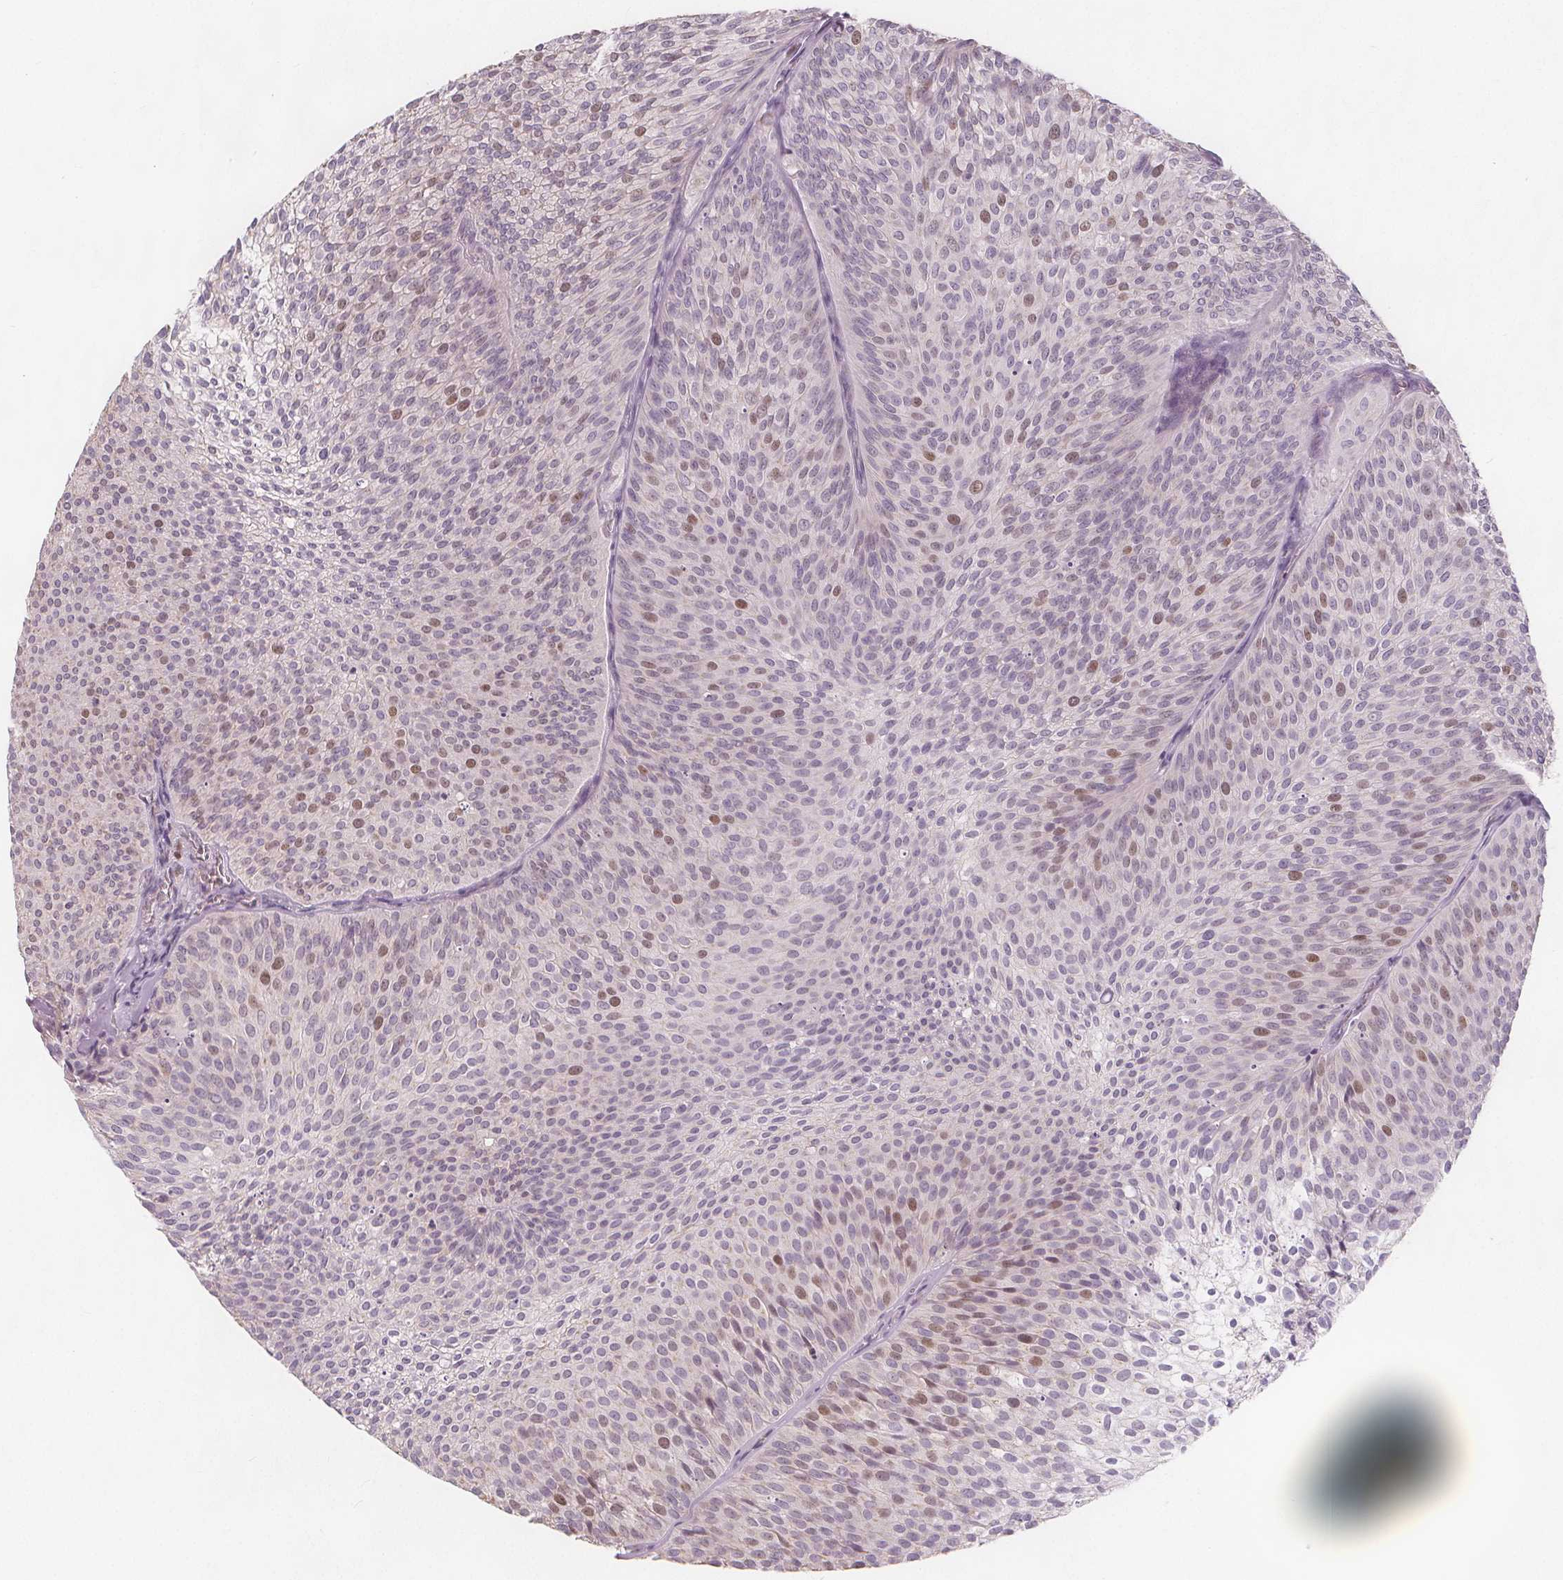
{"staining": {"intensity": "moderate", "quantity": "<25%", "location": "nuclear"}, "tissue": "urothelial cancer", "cell_type": "Tumor cells", "image_type": "cancer", "snomed": [{"axis": "morphology", "description": "Urothelial carcinoma, Low grade"}, {"axis": "topography", "description": "Urinary bladder"}], "caption": "Urothelial cancer stained for a protein (brown) displays moderate nuclear positive staining in approximately <25% of tumor cells.", "gene": "TIPIN", "patient": {"sex": "male", "age": 91}}